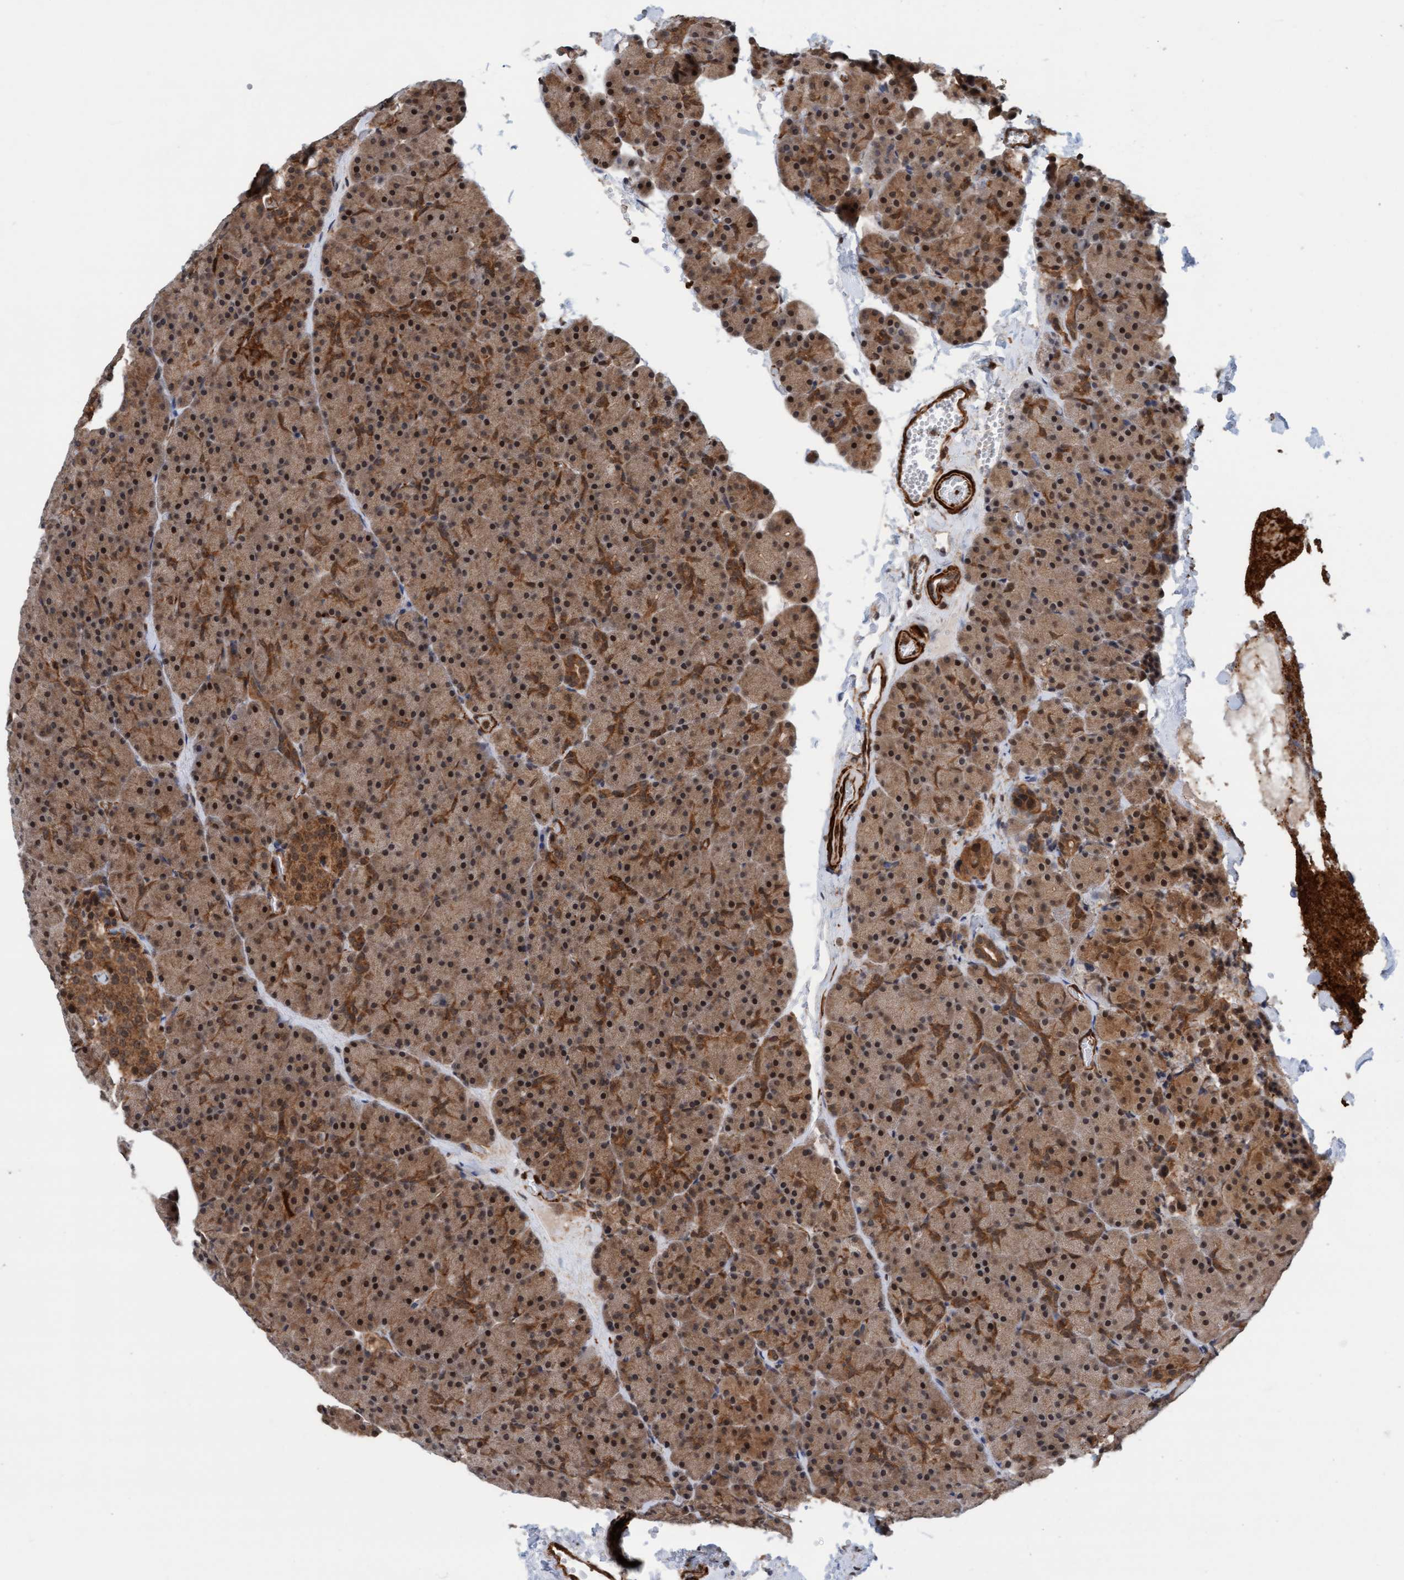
{"staining": {"intensity": "moderate", "quantity": ">75%", "location": "cytoplasmic/membranous,nuclear"}, "tissue": "pancreas", "cell_type": "Exocrine glandular cells", "image_type": "normal", "snomed": [{"axis": "morphology", "description": "Normal tissue, NOS"}, {"axis": "morphology", "description": "Carcinoid, malignant, NOS"}, {"axis": "topography", "description": "Pancreas"}], "caption": "Immunohistochemistry (IHC) photomicrograph of unremarkable pancreas: pancreas stained using immunohistochemistry (IHC) reveals medium levels of moderate protein expression localized specifically in the cytoplasmic/membranous,nuclear of exocrine glandular cells, appearing as a cytoplasmic/membranous,nuclear brown color.", "gene": "STXBP4", "patient": {"sex": "female", "age": 35}}